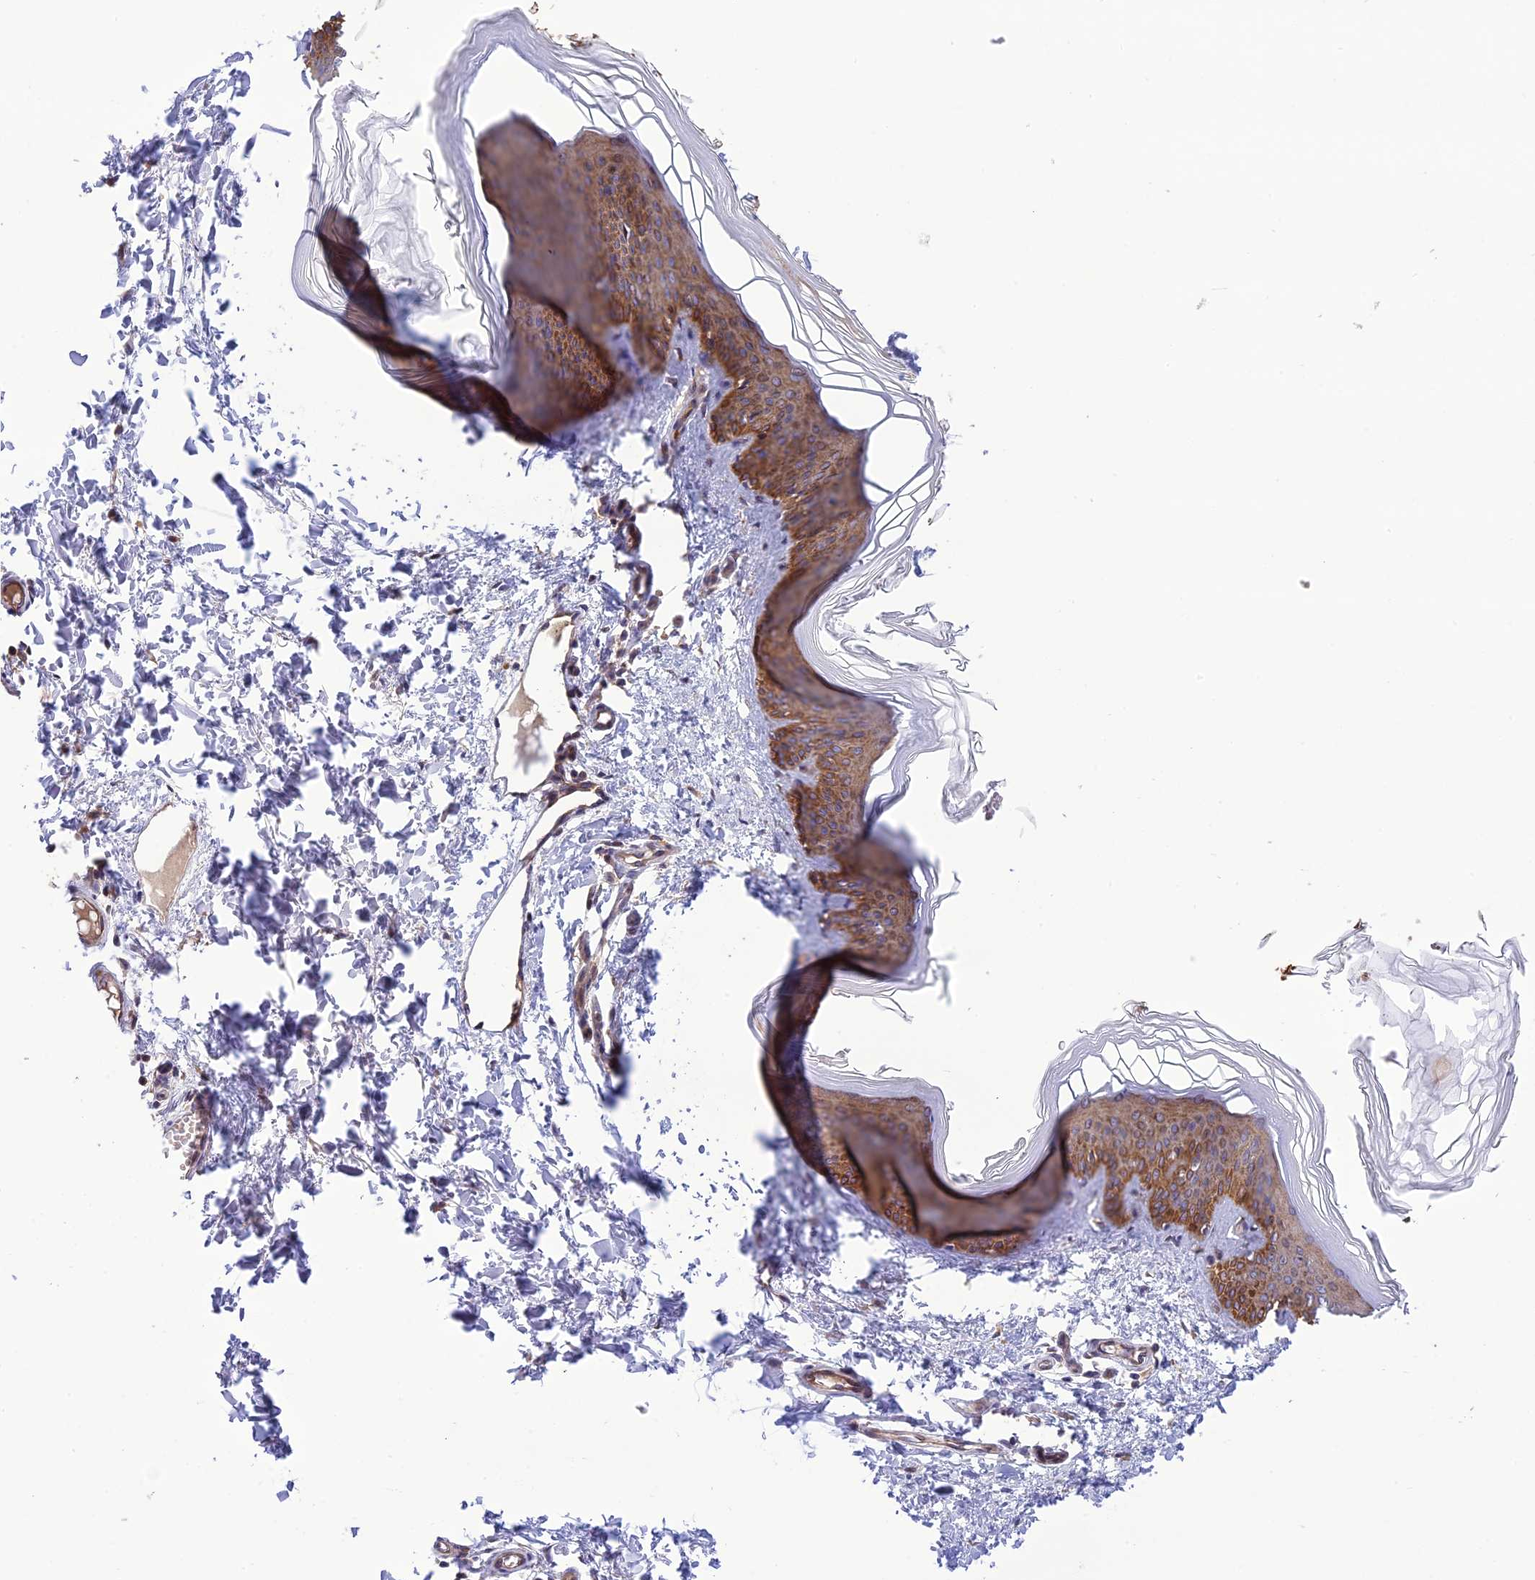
{"staining": {"intensity": "negative", "quantity": "none", "location": "none"}, "tissue": "skin", "cell_type": "Fibroblasts", "image_type": "normal", "snomed": [{"axis": "morphology", "description": "Normal tissue, NOS"}, {"axis": "topography", "description": "Skin"}], "caption": "The histopathology image reveals no significant expression in fibroblasts of skin. (DAB (3,3'-diaminobenzidine) immunohistochemistry, high magnification).", "gene": "JMY", "patient": {"sex": "female", "age": 27}}